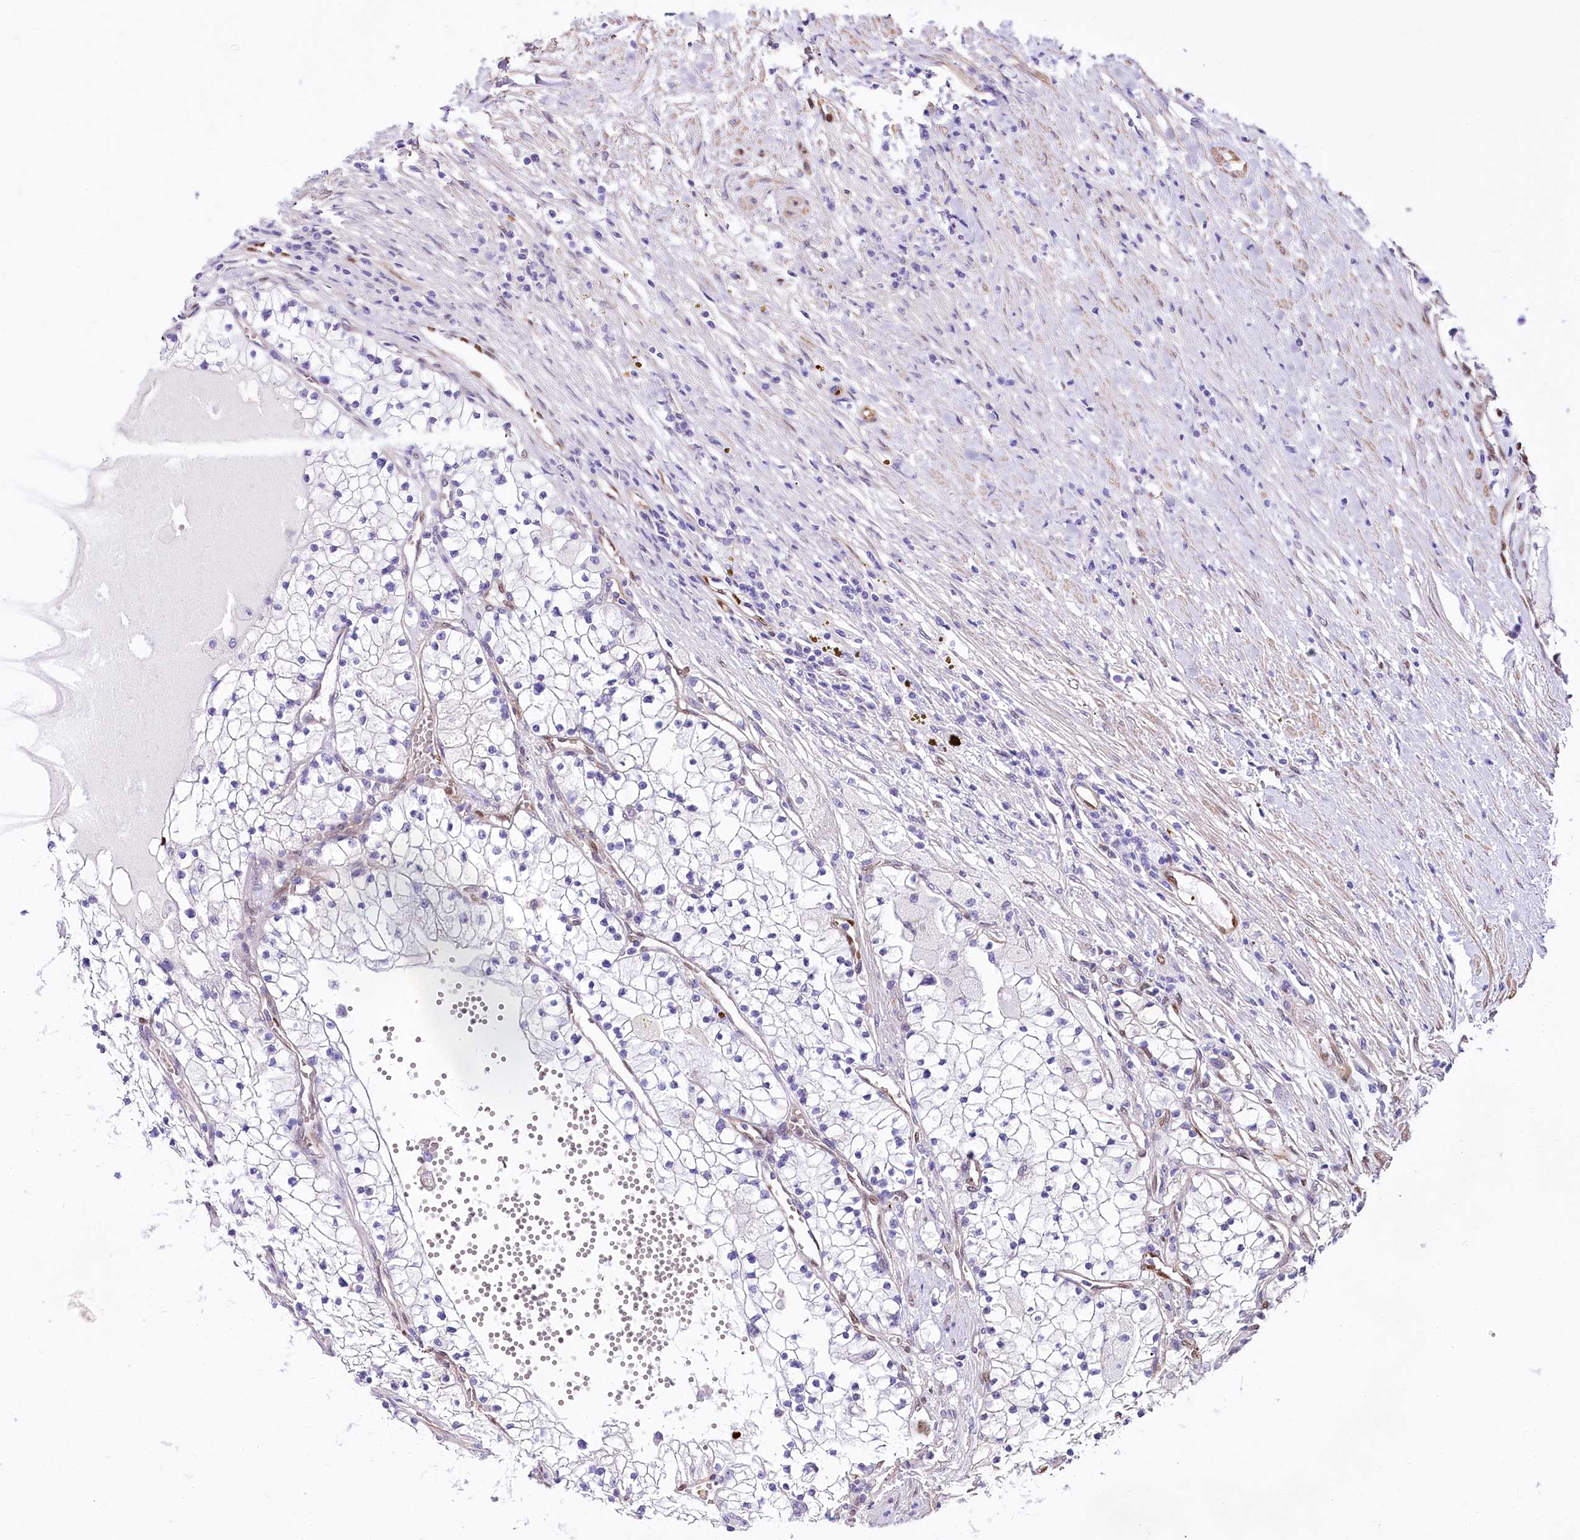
{"staining": {"intensity": "negative", "quantity": "none", "location": "none"}, "tissue": "renal cancer", "cell_type": "Tumor cells", "image_type": "cancer", "snomed": [{"axis": "morphology", "description": "Normal tissue, NOS"}, {"axis": "morphology", "description": "Adenocarcinoma, NOS"}, {"axis": "topography", "description": "Kidney"}], "caption": "IHC of renal cancer (adenocarcinoma) demonstrates no positivity in tumor cells. (IHC, brightfield microscopy, high magnification).", "gene": "PTMS", "patient": {"sex": "male", "age": 68}}